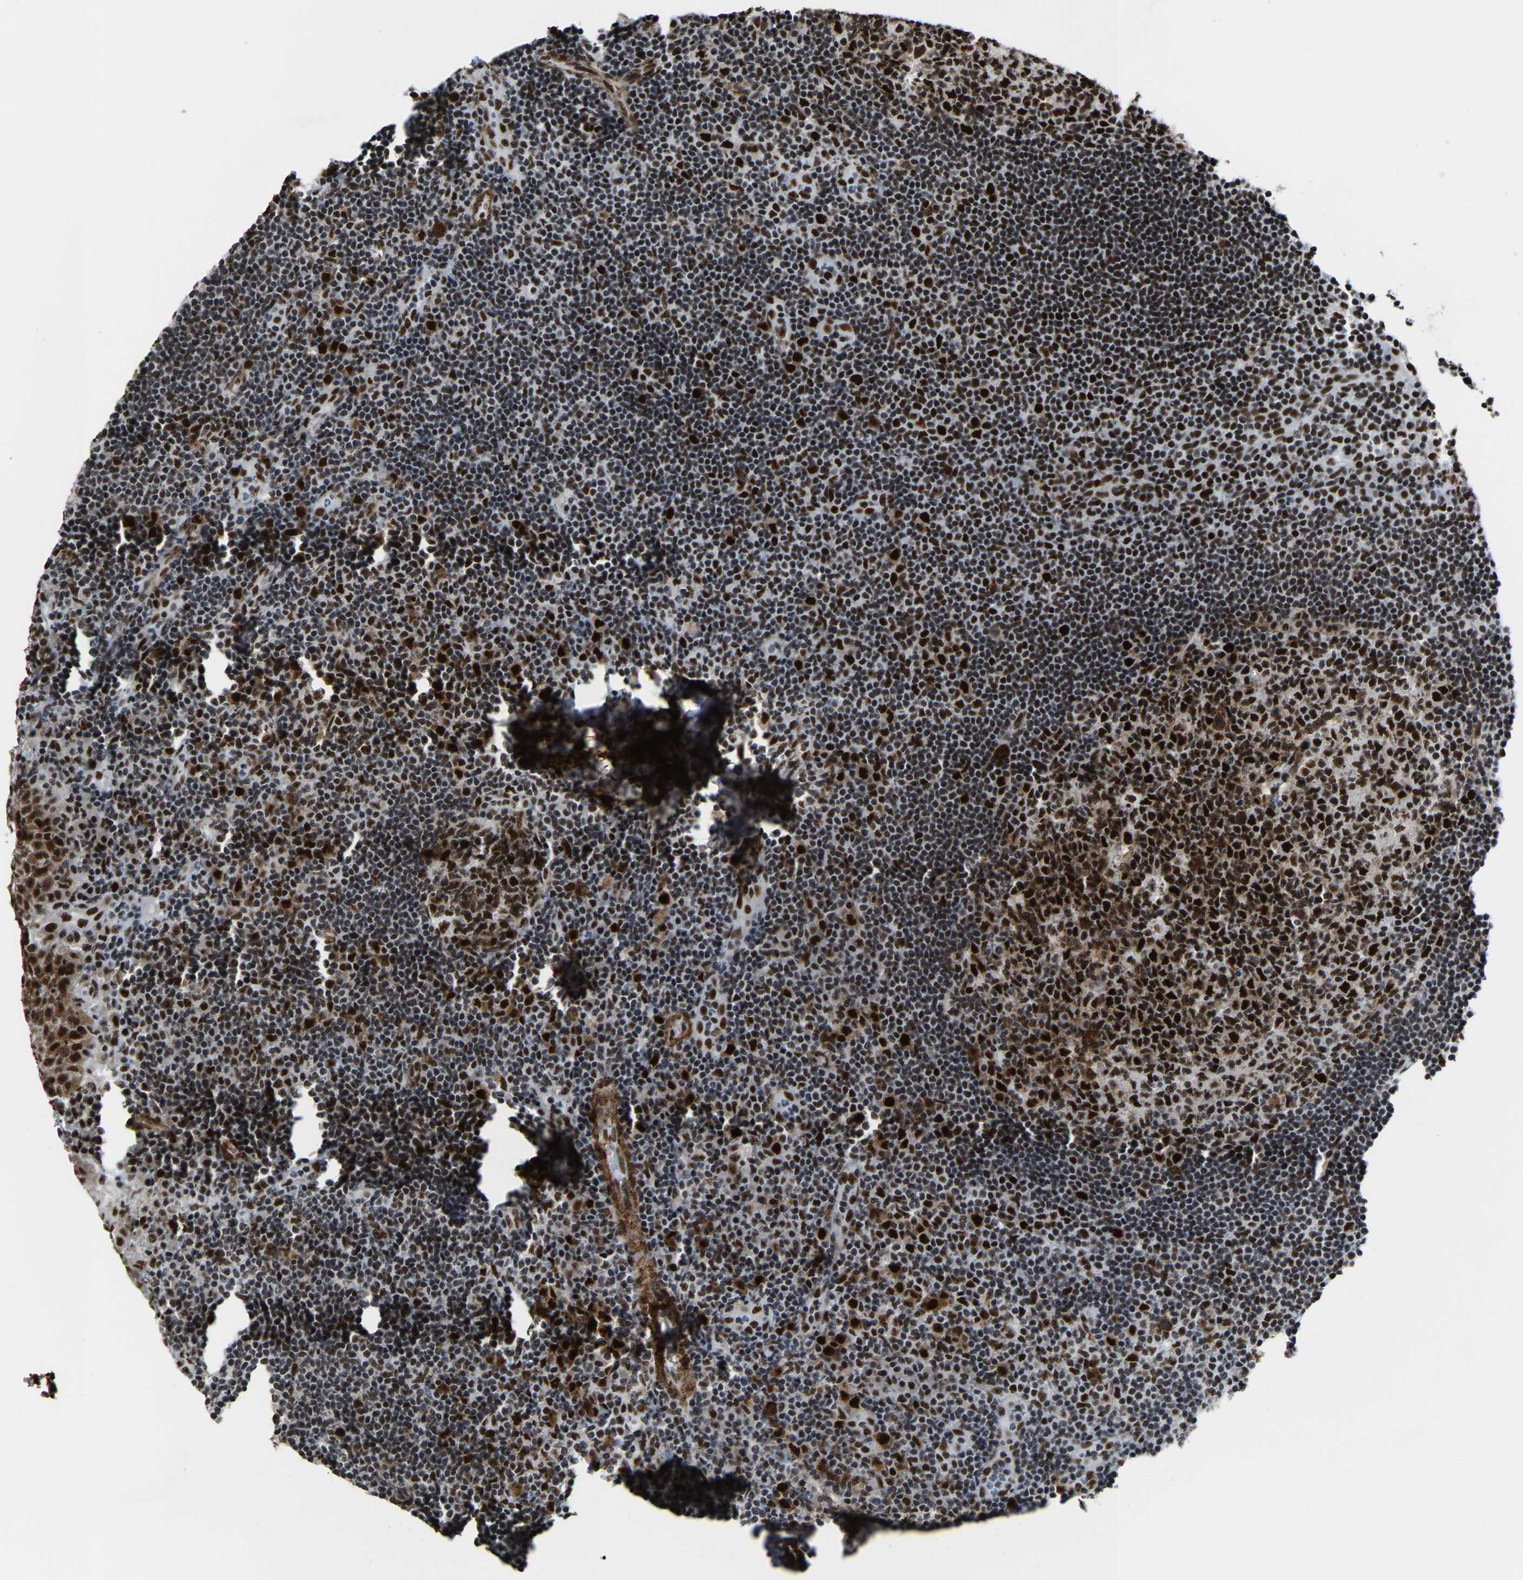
{"staining": {"intensity": "strong", "quantity": ">75%", "location": "nuclear"}, "tissue": "tonsil", "cell_type": "Germinal center cells", "image_type": "normal", "snomed": [{"axis": "morphology", "description": "Normal tissue, NOS"}, {"axis": "topography", "description": "Tonsil"}], "caption": "A high amount of strong nuclear expression is appreciated in approximately >75% of germinal center cells in benign tonsil.", "gene": "DDX5", "patient": {"sex": "female", "age": 40}}